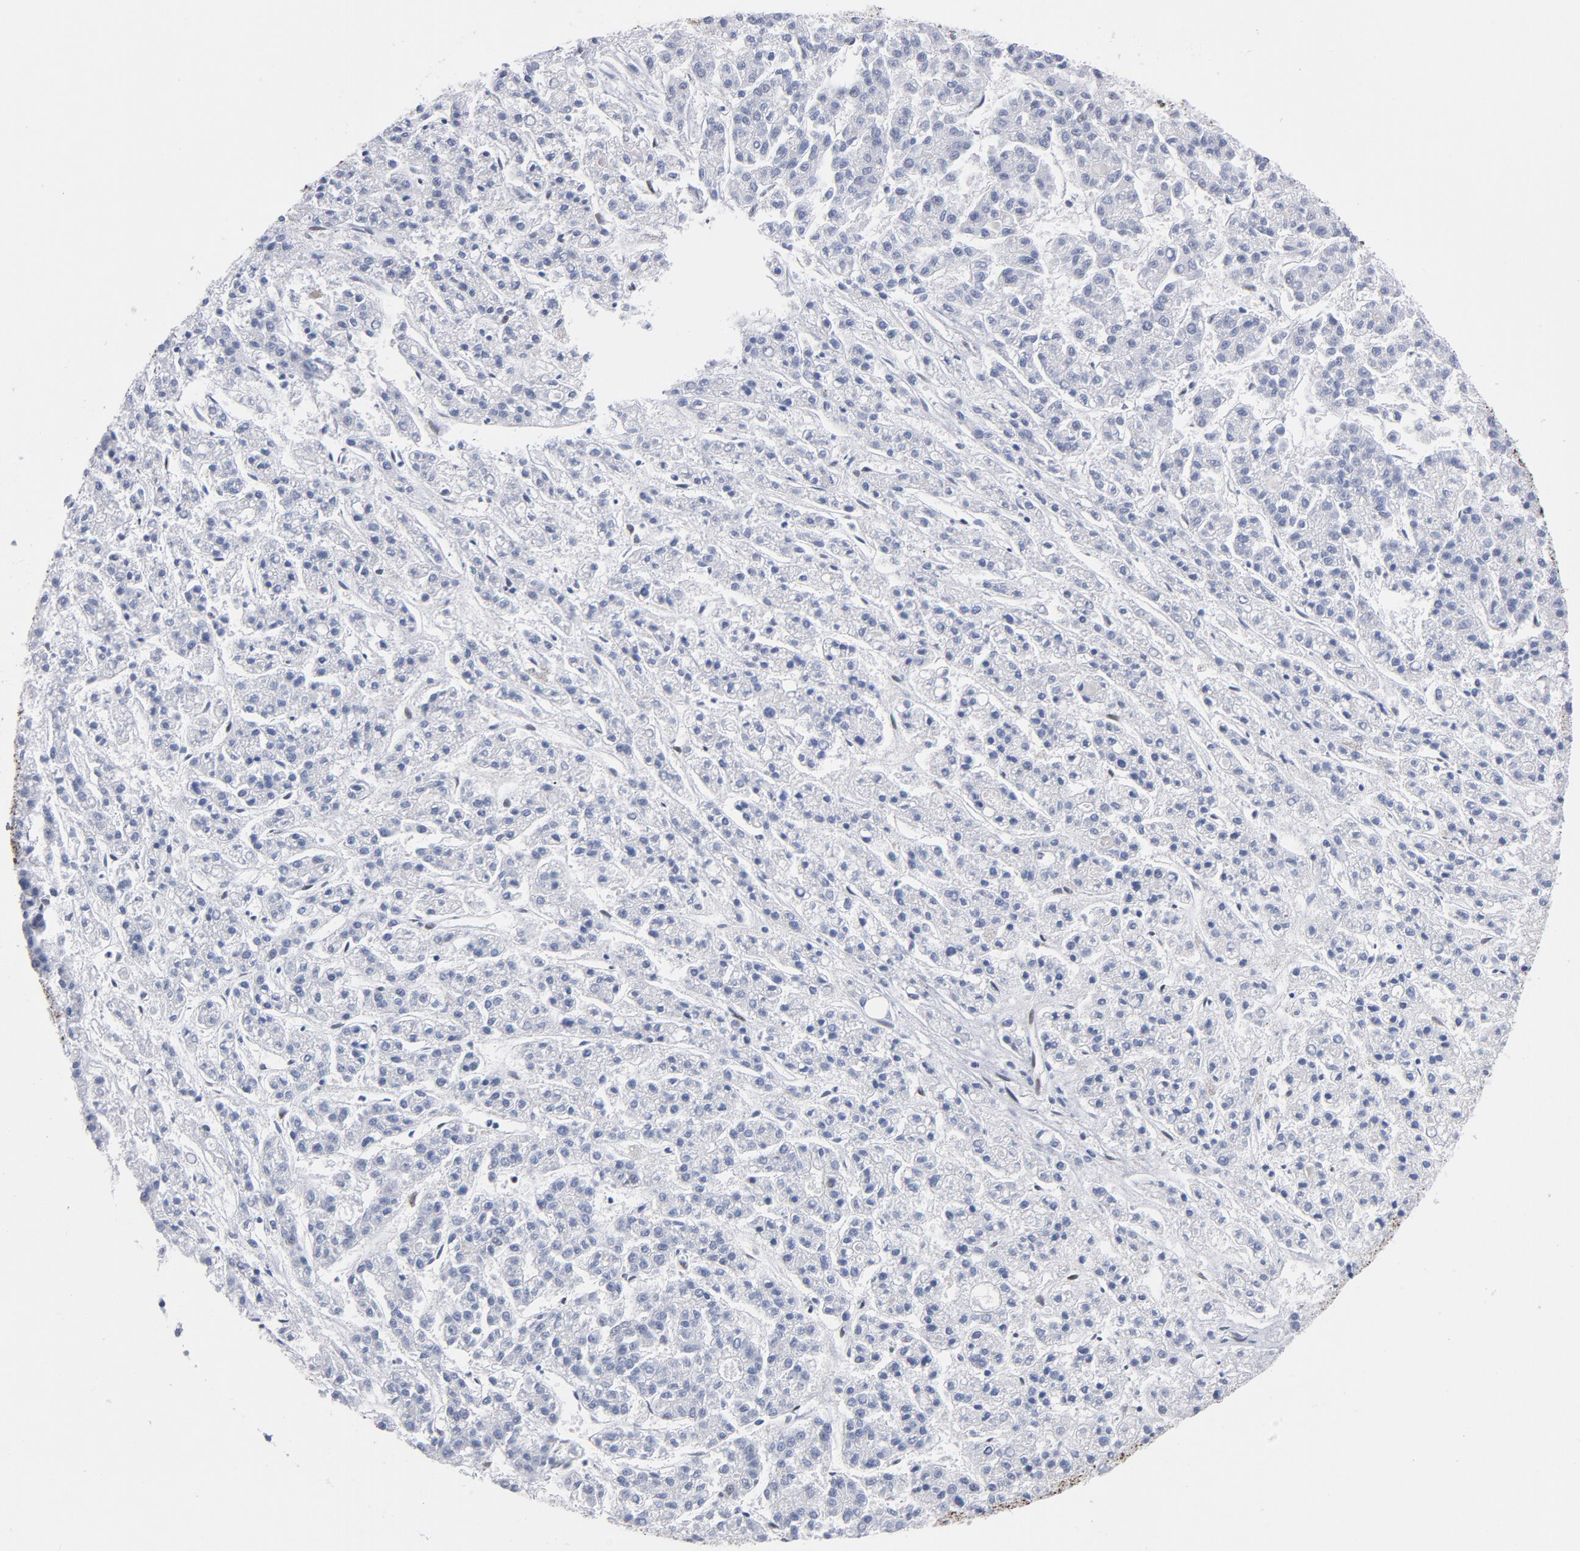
{"staining": {"intensity": "negative", "quantity": "none", "location": "none"}, "tissue": "liver cancer", "cell_type": "Tumor cells", "image_type": "cancer", "snomed": [{"axis": "morphology", "description": "Carcinoma, Hepatocellular, NOS"}, {"axis": "topography", "description": "Liver"}], "caption": "This is a photomicrograph of immunohistochemistry (IHC) staining of liver cancer, which shows no positivity in tumor cells.", "gene": "TOP2B", "patient": {"sex": "male", "age": 70}}